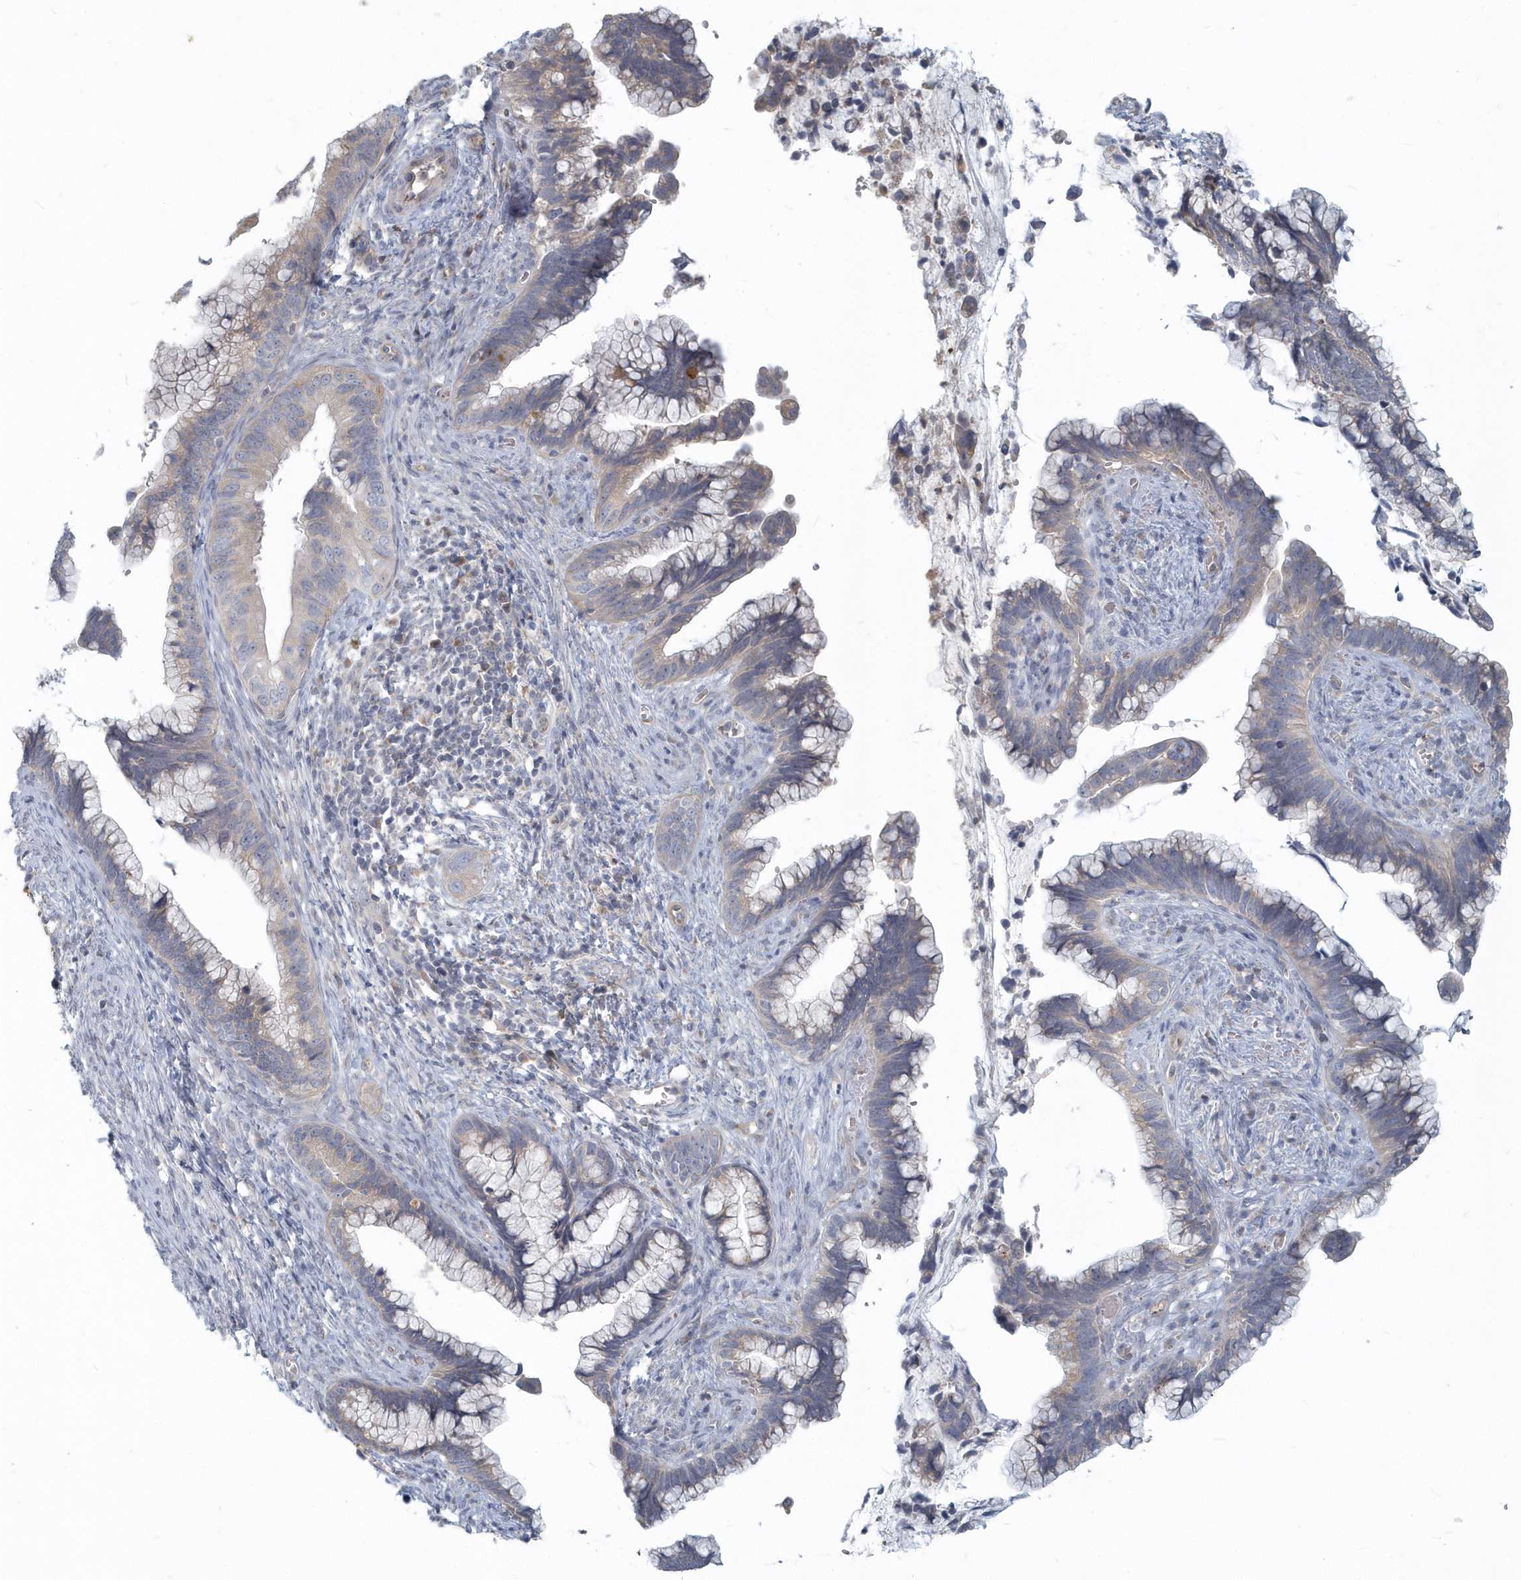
{"staining": {"intensity": "weak", "quantity": "<25%", "location": "cytoplasmic/membranous"}, "tissue": "cervical cancer", "cell_type": "Tumor cells", "image_type": "cancer", "snomed": [{"axis": "morphology", "description": "Adenocarcinoma, NOS"}, {"axis": "topography", "description": "Cervix"}], "caption": "Tumor cells show no significant staining in cervical cancer (adenocarcinoma).", "gene": "NAPB", "patient": {"sex": "female", "age": 44}}